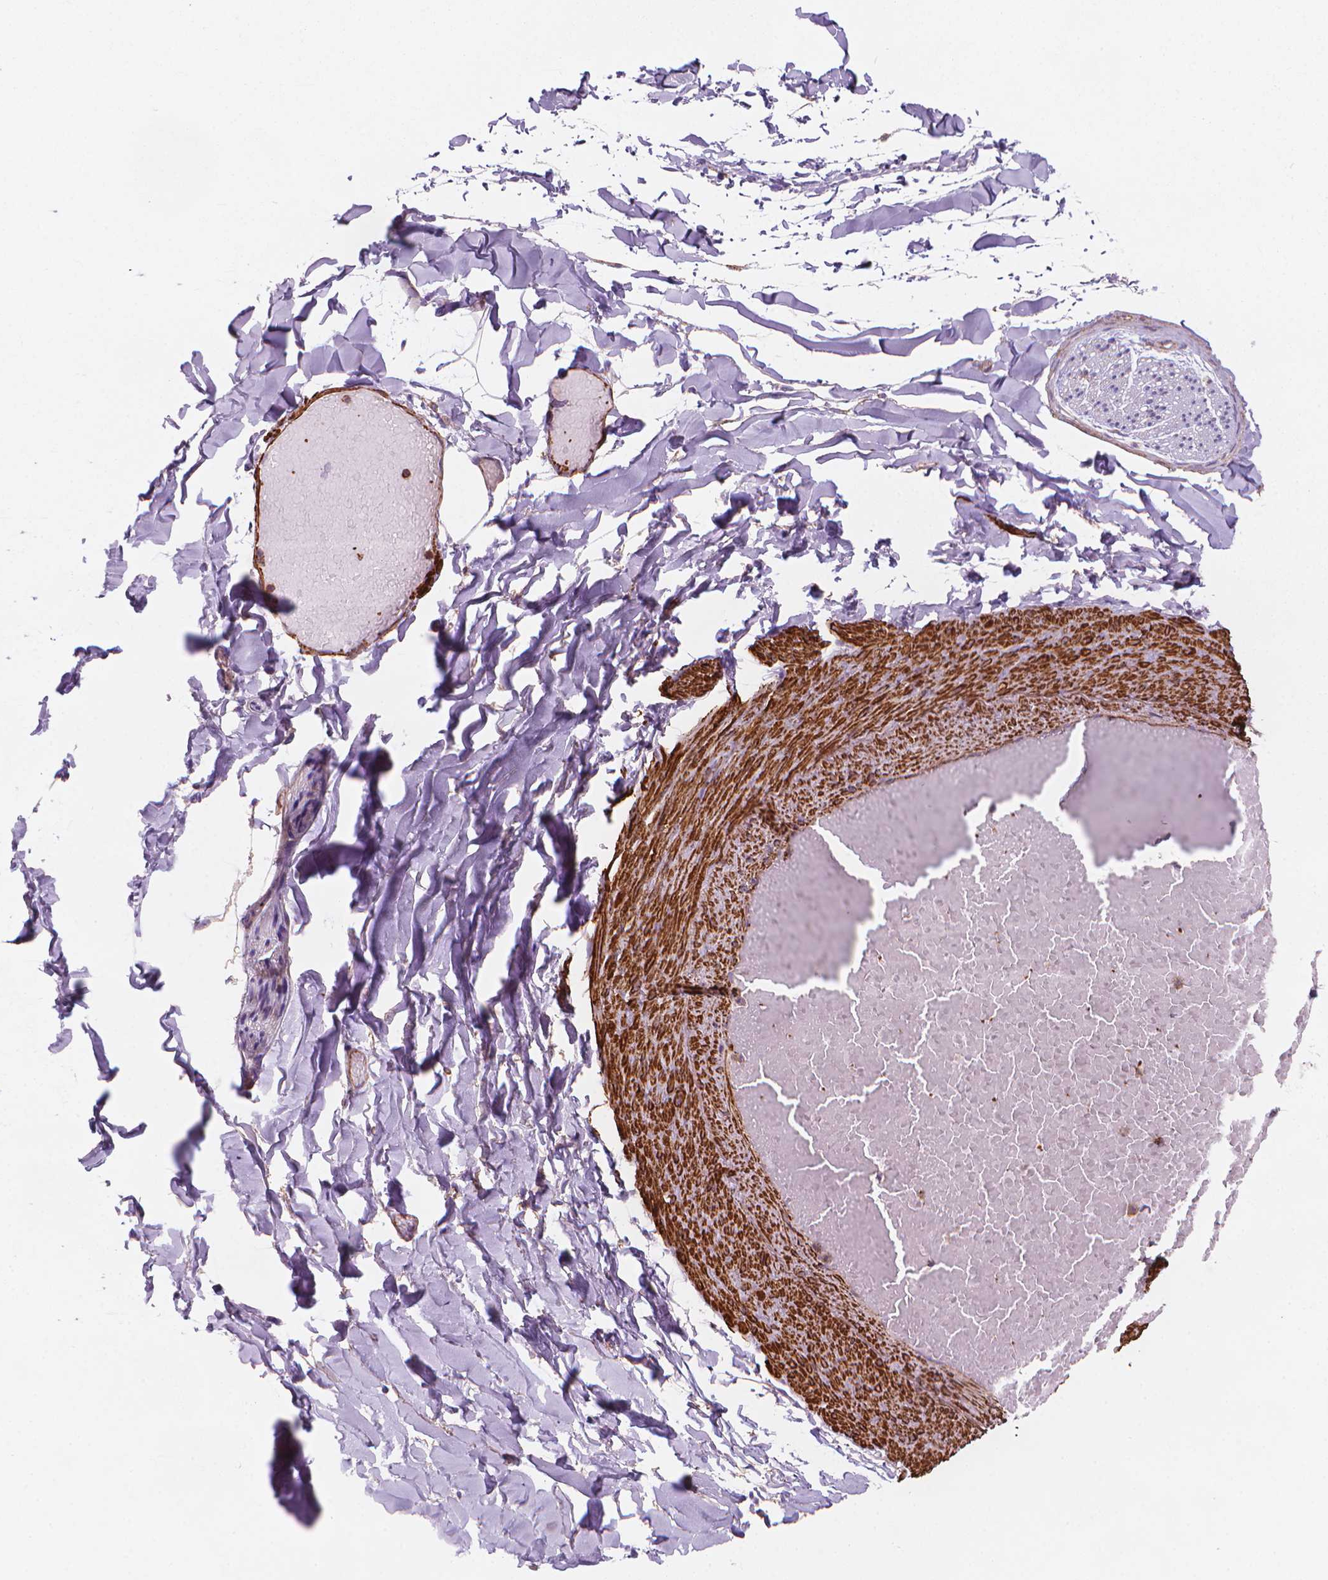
{"staining": {"intensity": "weak", "quantity": "25%-75%", "location": "cytoplasmic/membranous"}, "tissue": "adipose tissue", "cell_type": "Adipocytes", "image_type": "normal", "snomed": [{"axis": "morphology", "description": "Normal tissue, NOS"}, {"axis": "topography", "description": "Gallbladder"}, {"axis": "topography", "description": "Peripheral nerve tissue"}], "caption": "Immunohistochemical staining of unremarkable human adipose tissue reveals weak cytoplasmic/membranous protein expression in about 25%-75% of adipocytes. The protein is stained brown, and the nuclei are stained in blue (DAB (3,3'-diaminobenzidine) IHC with brightfield microscopy, high magnification).", "gene": "PATJ", "patient": {"sex": "female", "age": 45}}